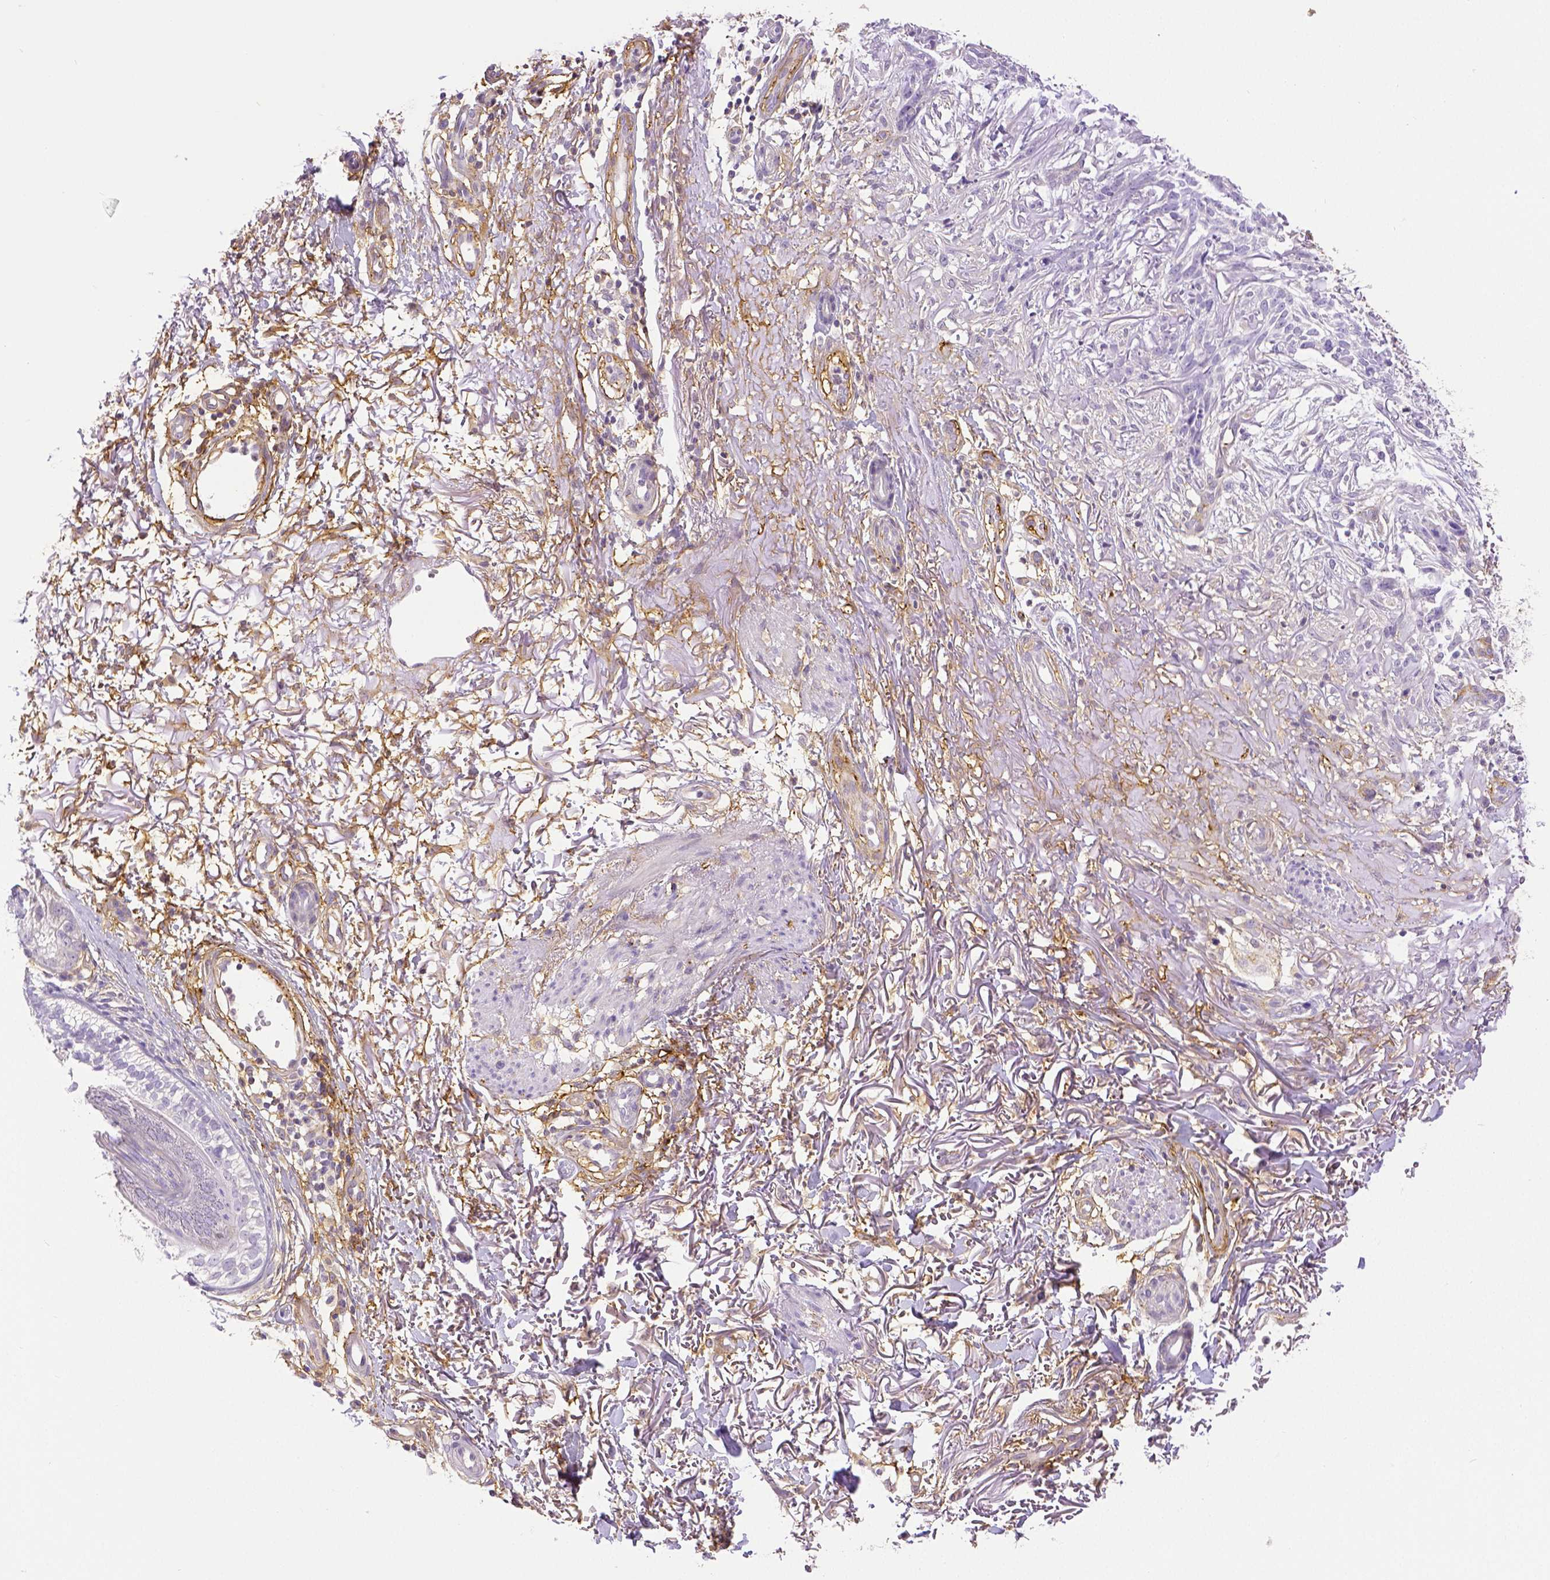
{"staining": {"intensity": "negative", "quantity": "none", "location": "none"}, "tissue": "skin cancer", "cell_type": "Tumor cells", "image_type": "cancer", "snomed": [{"axis": "morphology", "description": "Basal cell carcinoma"}, {"axis": "topography", "description": "Skin"}], "caption": "Micrograph shows no significant protein positivity in tumor cells of basal cell carcinoma (skin). (DAB (3,3'-diaminobenzidine) immunohistochemistry (IHC) visualized using brightfield microscopy, high magnification).", "gene": "THY1", "patient": {"sex": "male", "age": 74}}